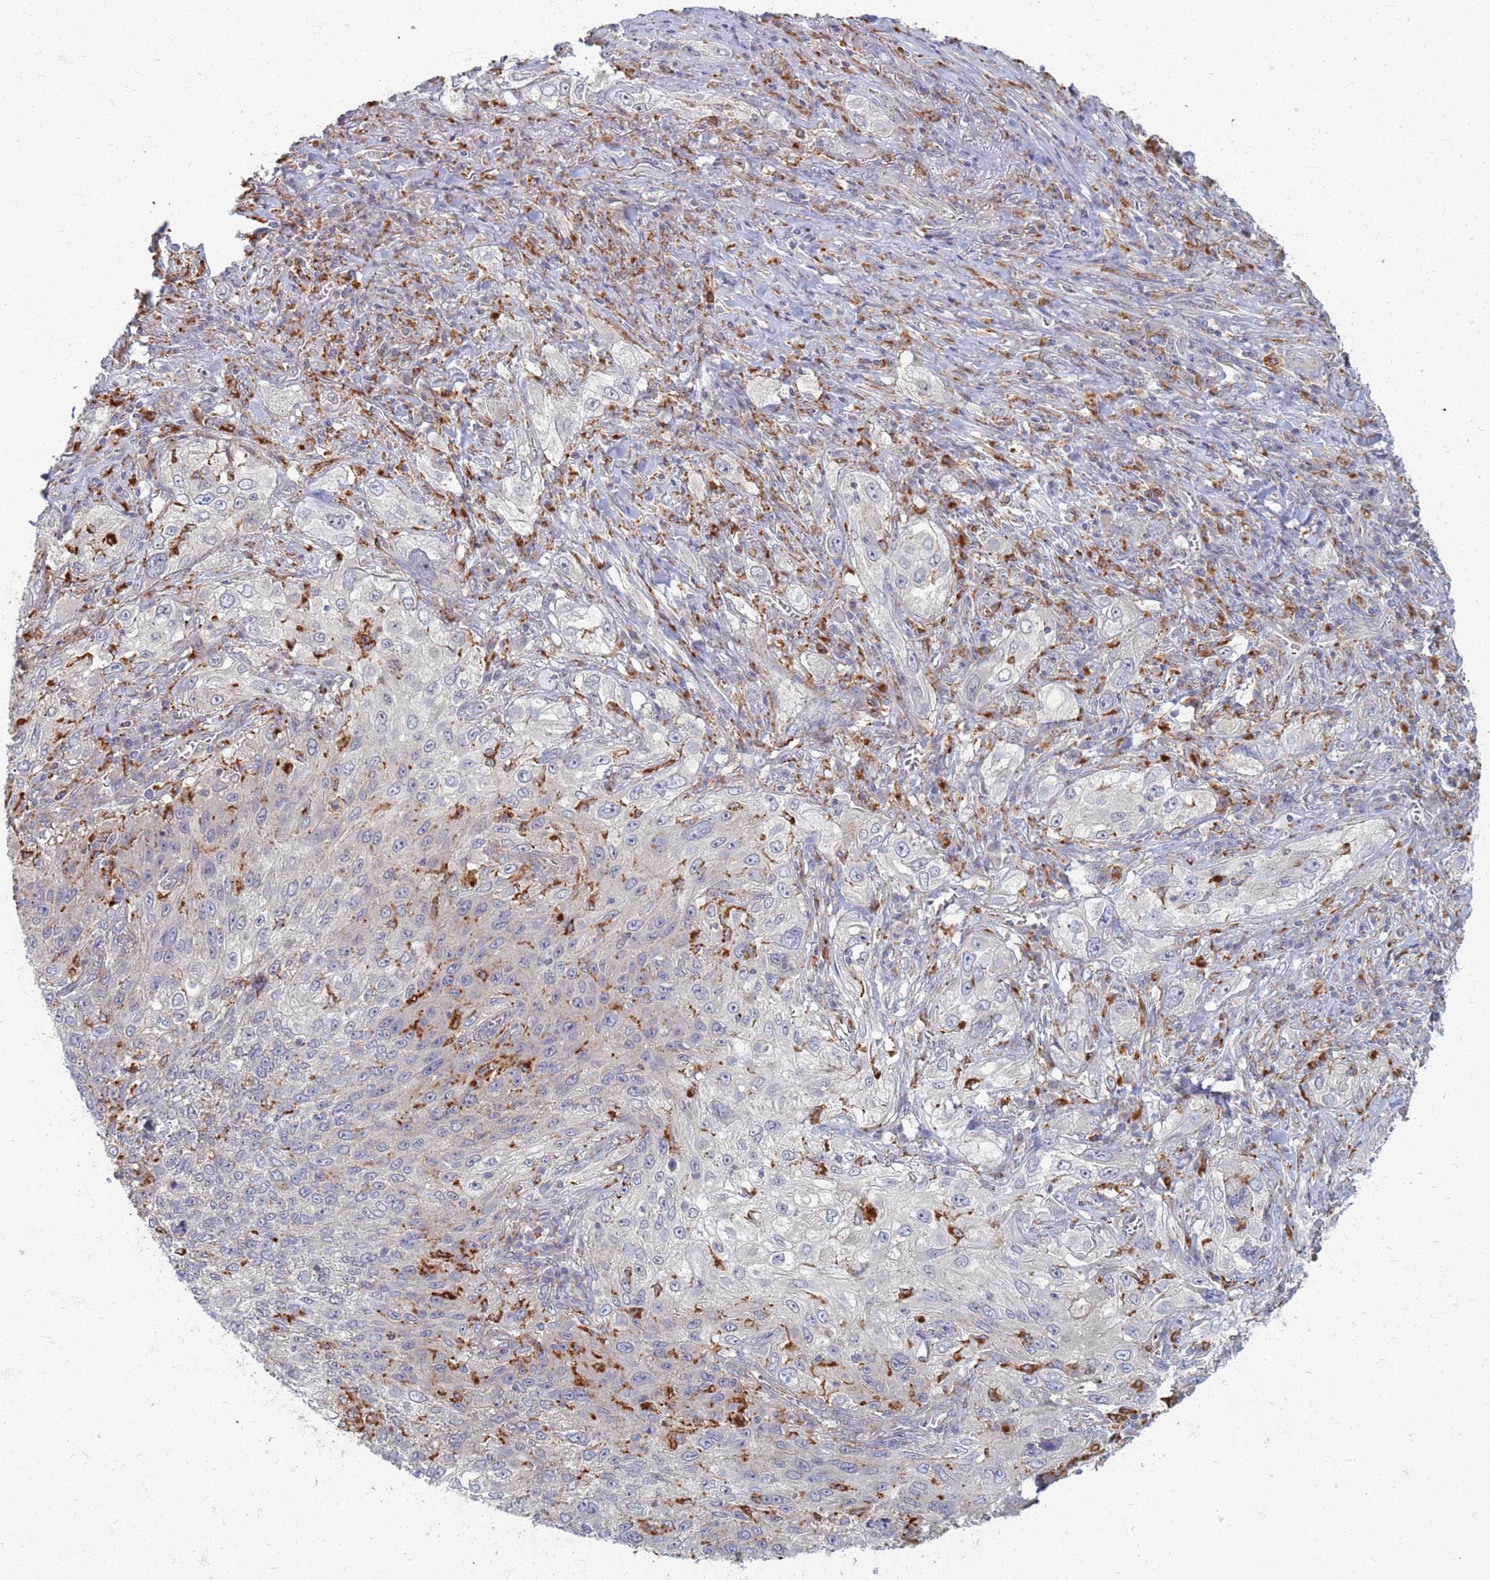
{"staining": {"intensity": "negative", "quantity": "none", "location": "none"}, "tissue": "lung cancer", "cell_type": "Tumor cells", "image_type": "cancer", "snomed": [{"axis": "morphology", "description": "Squamous cell carcinoma, NOS"}, {"axis": "topography", "description": "Lung"}], "caption": "Tumor cells show no significant staining in lung squamous cell carcinoma.", "gene": "ATP6V1E1", "patient": {"sex": "female", "age": 69}}